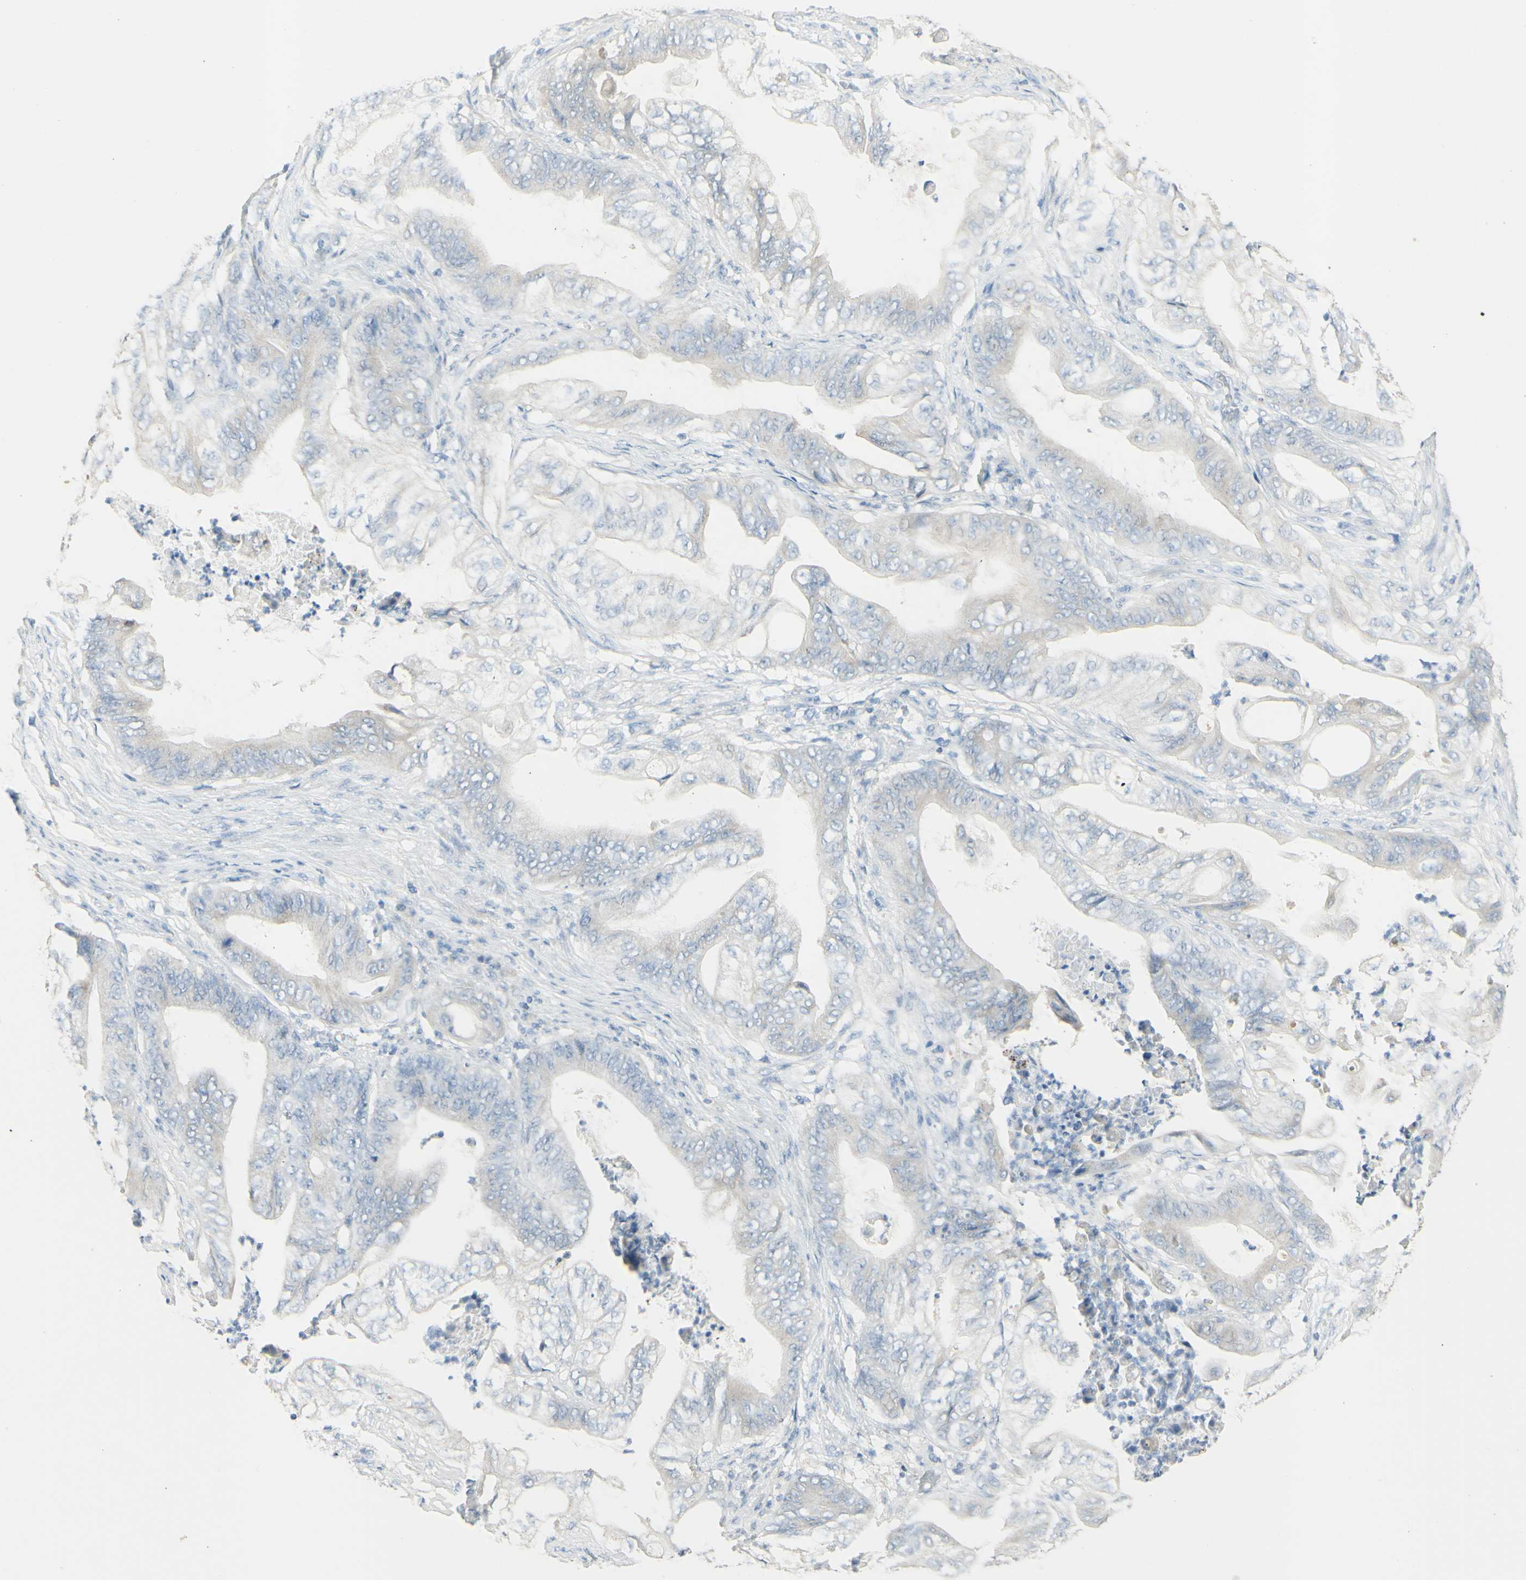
{"staining": {"intensity": "negative", "quantity": "none", "location": "none"}, "tissue": "stomach cancer", "cell_type": "Tumor cells", "image_type": "cancer", "snomed": [{"axis": "morphology", "description": "Adenocarcinoma, NOS"}, {"axis": "topography", "description": "Stomach"}], "caption": "Tumor cells show no significant expression in stomach cancer (adenocarcinoma).", "gene": "ART3", "patient": {"sex": "female", "age": 73}}